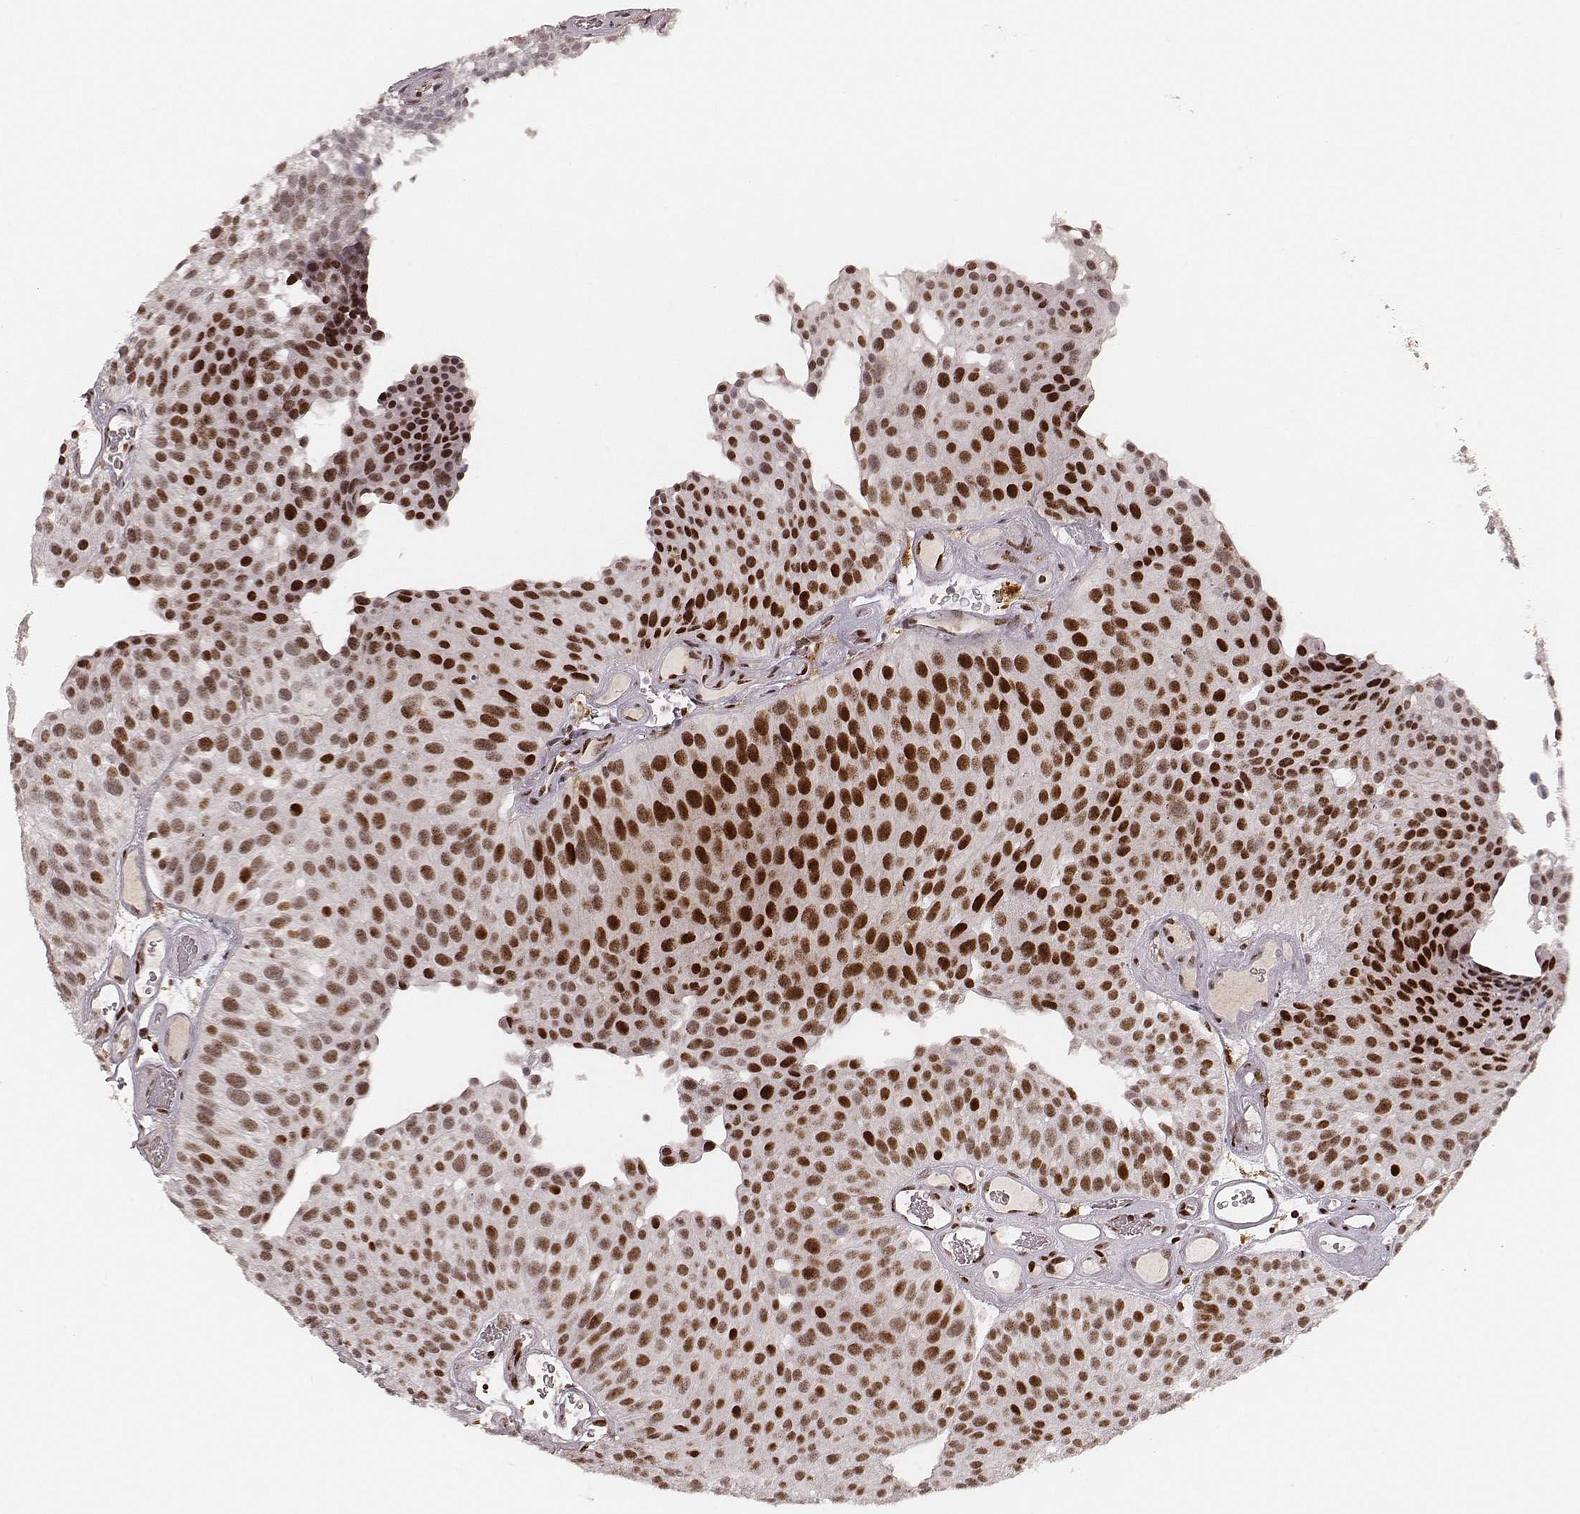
{"staining": {"intensity": "moderate", "quantity": ">75%", "location": "nuclear"}, "tissue": "urothelial cancer", "cell_type": "Tumor cells", "image_type": "cancer", "snomed": [{"axis": "morphology", "description": "Urothelial carcinoma, Low grade"}, {"axis": "topography", "description": "Urinary bladder"}], "caption": "A histopathology image of low-grade urothelial carcinoma stained for a protein displays moderate nuclear brown staining in tumor cells.", "gene": "HNRNPC", "patient": {"sex": "female", "age": 87}}